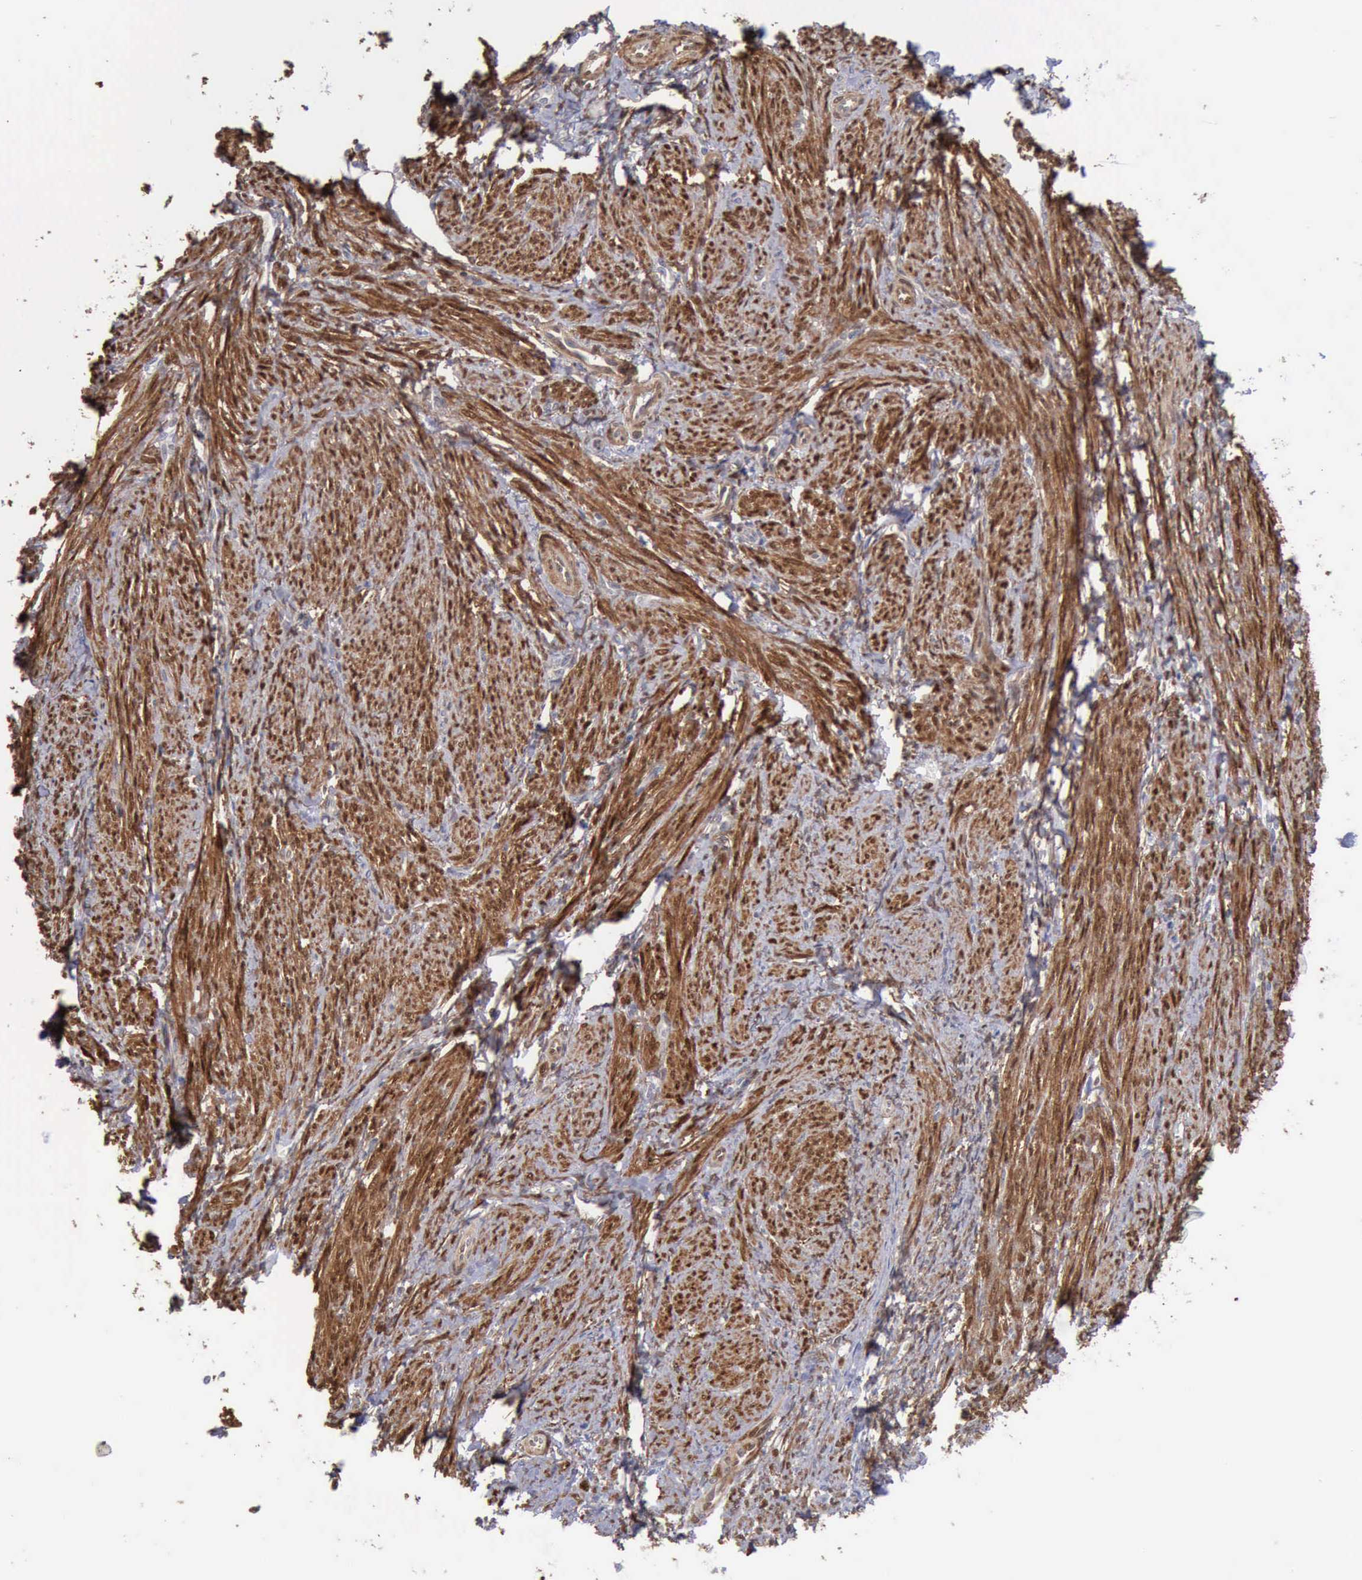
{"staining": {"intensity": "strong", "quantity": ">75%", "location": "cytoplasmic/membranous,nuclear"}, "tissue": "smooth muscle", "cell_type": "Smooth muscle cells", "image_type": "normal", "snomed": [{"axis": "morphology", "description": "Normal tissue, NOS"}, {"axis": "topography", "description": "Smooth muscle"}, {"axis": "topography", "description": "Cervix"}], "caption": "Strong cytoplasmic/membranous,nuclear positivity is seen in about >75% of smooth muscle cells in benign smooth muscle.", "gene": "FHL1", "patient": {"sex": "female", "age": 70}}